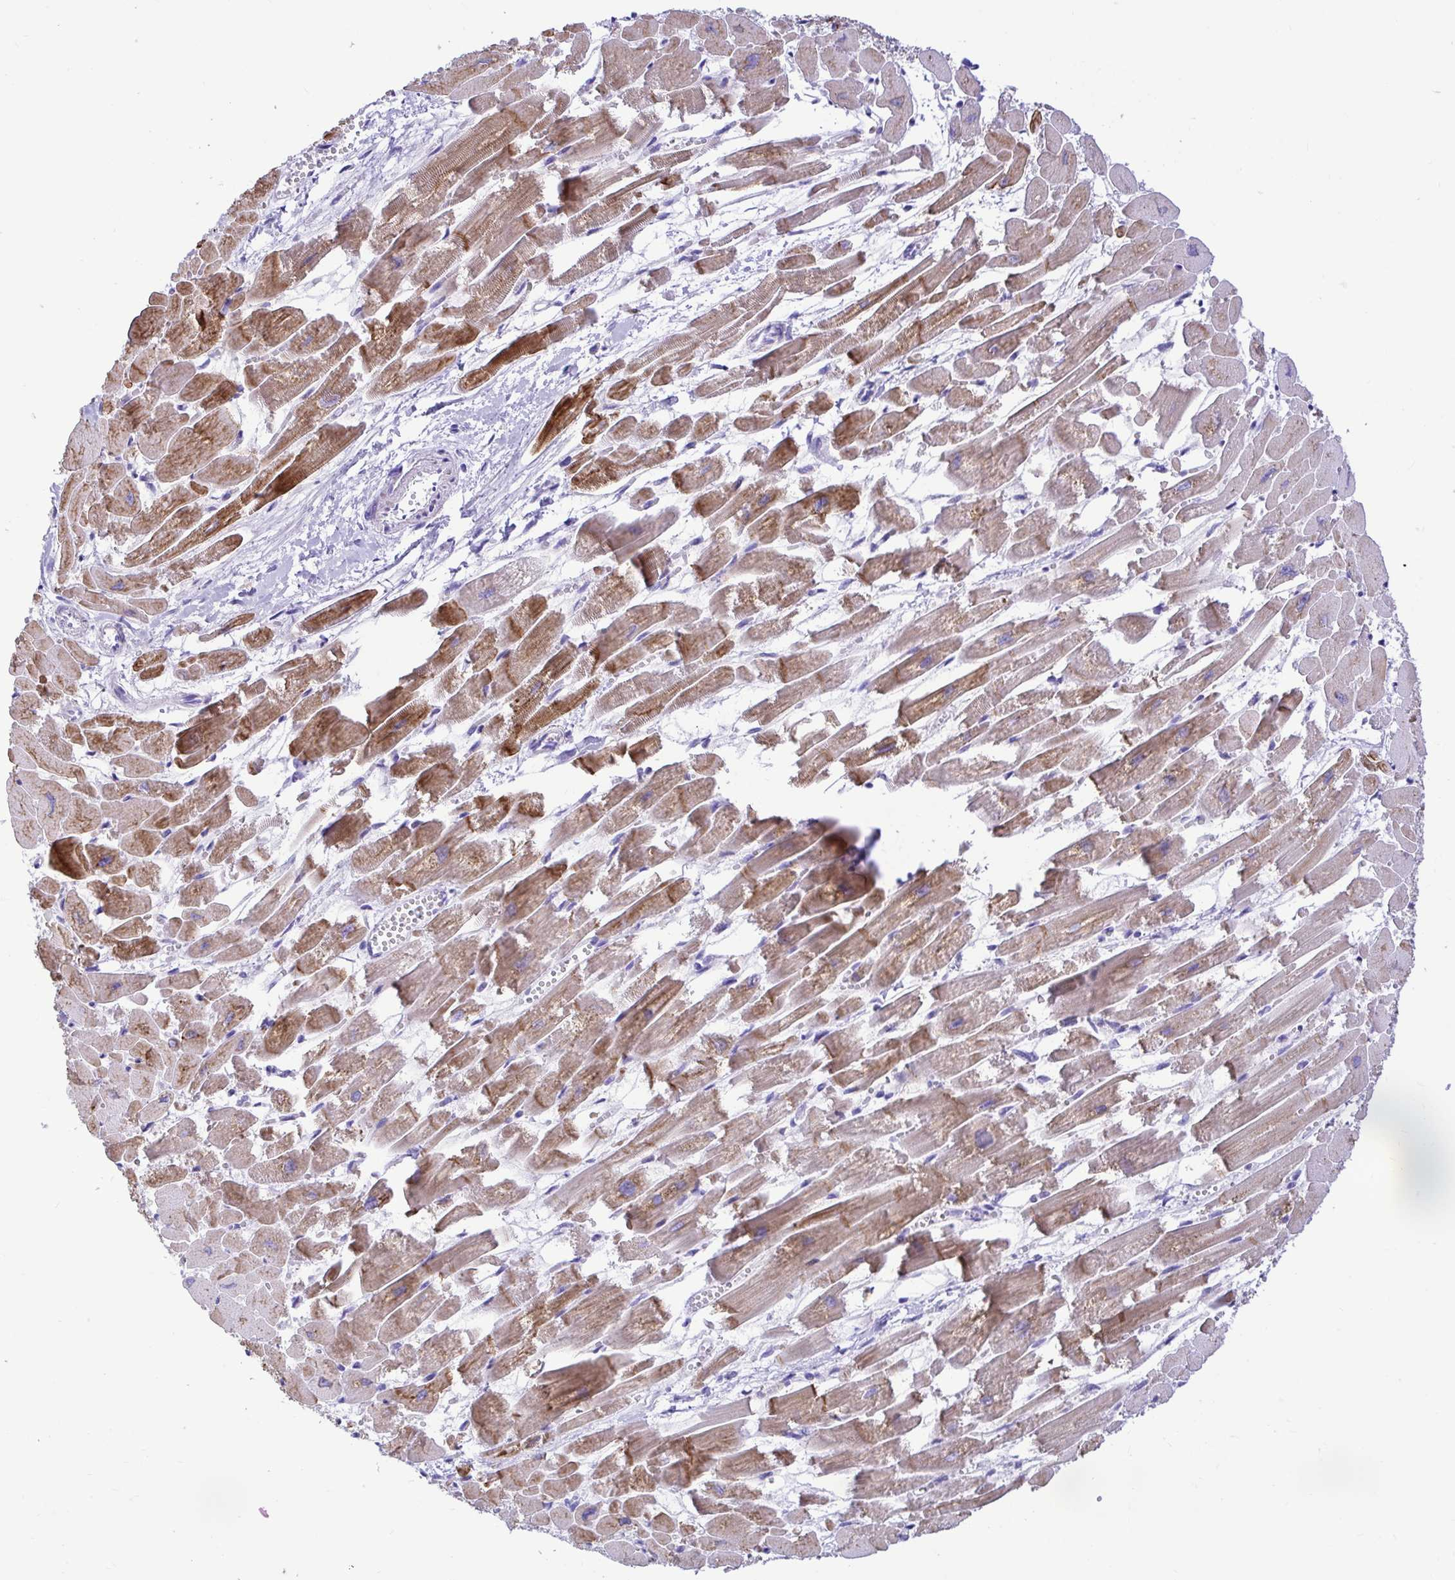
{"staining": {"intensity": "moderate", "quantity": ">75%", "location": "cytoplasmic/membranous"}, "tissue": "heart muscle", "cell_type": "Cardiomyocytes", "image_type": "normal", "snomed": [{"axis": "morphology", "description": "Normal tissue, NOS"}, {"axis": "topography", "description": "Heart"}], "caption": "Immunohistochemical staining of benign human heart muscle demonstrates moderate cytoplasmic/membranous protein expression in about >75% of cardiomyocytes.", "gene": "BACE2", "patient": {"sex": "female", "age": 52}}